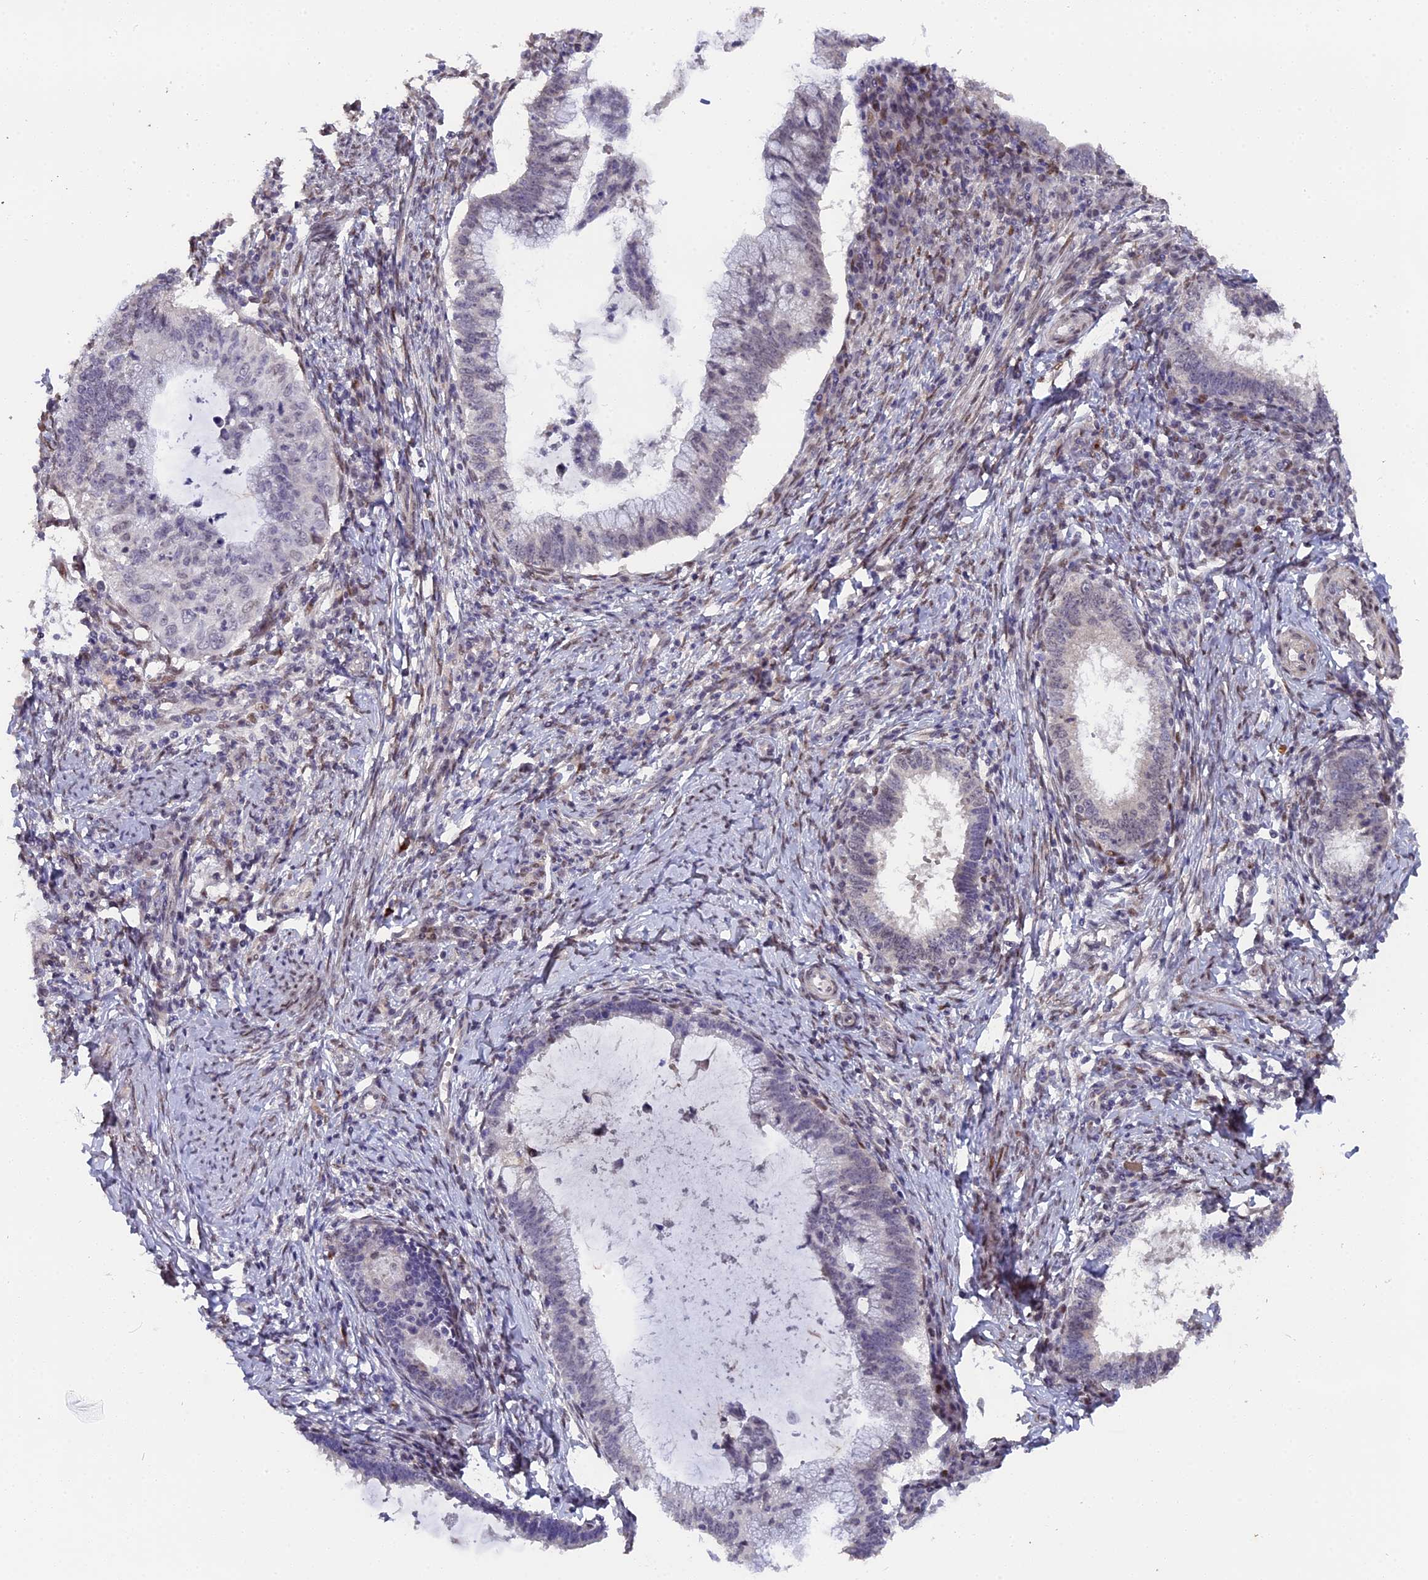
{"staining": {"intensity": "negative", "quantity": "none", "location": "none"}, "tissue": "cervical cancer", "cell_type": "Tumor cells", "image_type": "cancer", "snomed": [{"axis": "morphology", "description": "Adenocarcinoma, NOS"}, {"axis": "topography", "description": "Cervix"}], "caption": "This is an IHC micrograph of adenocarcinoma (cervical). There is no staining in tumor cells.", "gene": "PYGO1", "patient": {"sex": "female", "age": 36}}